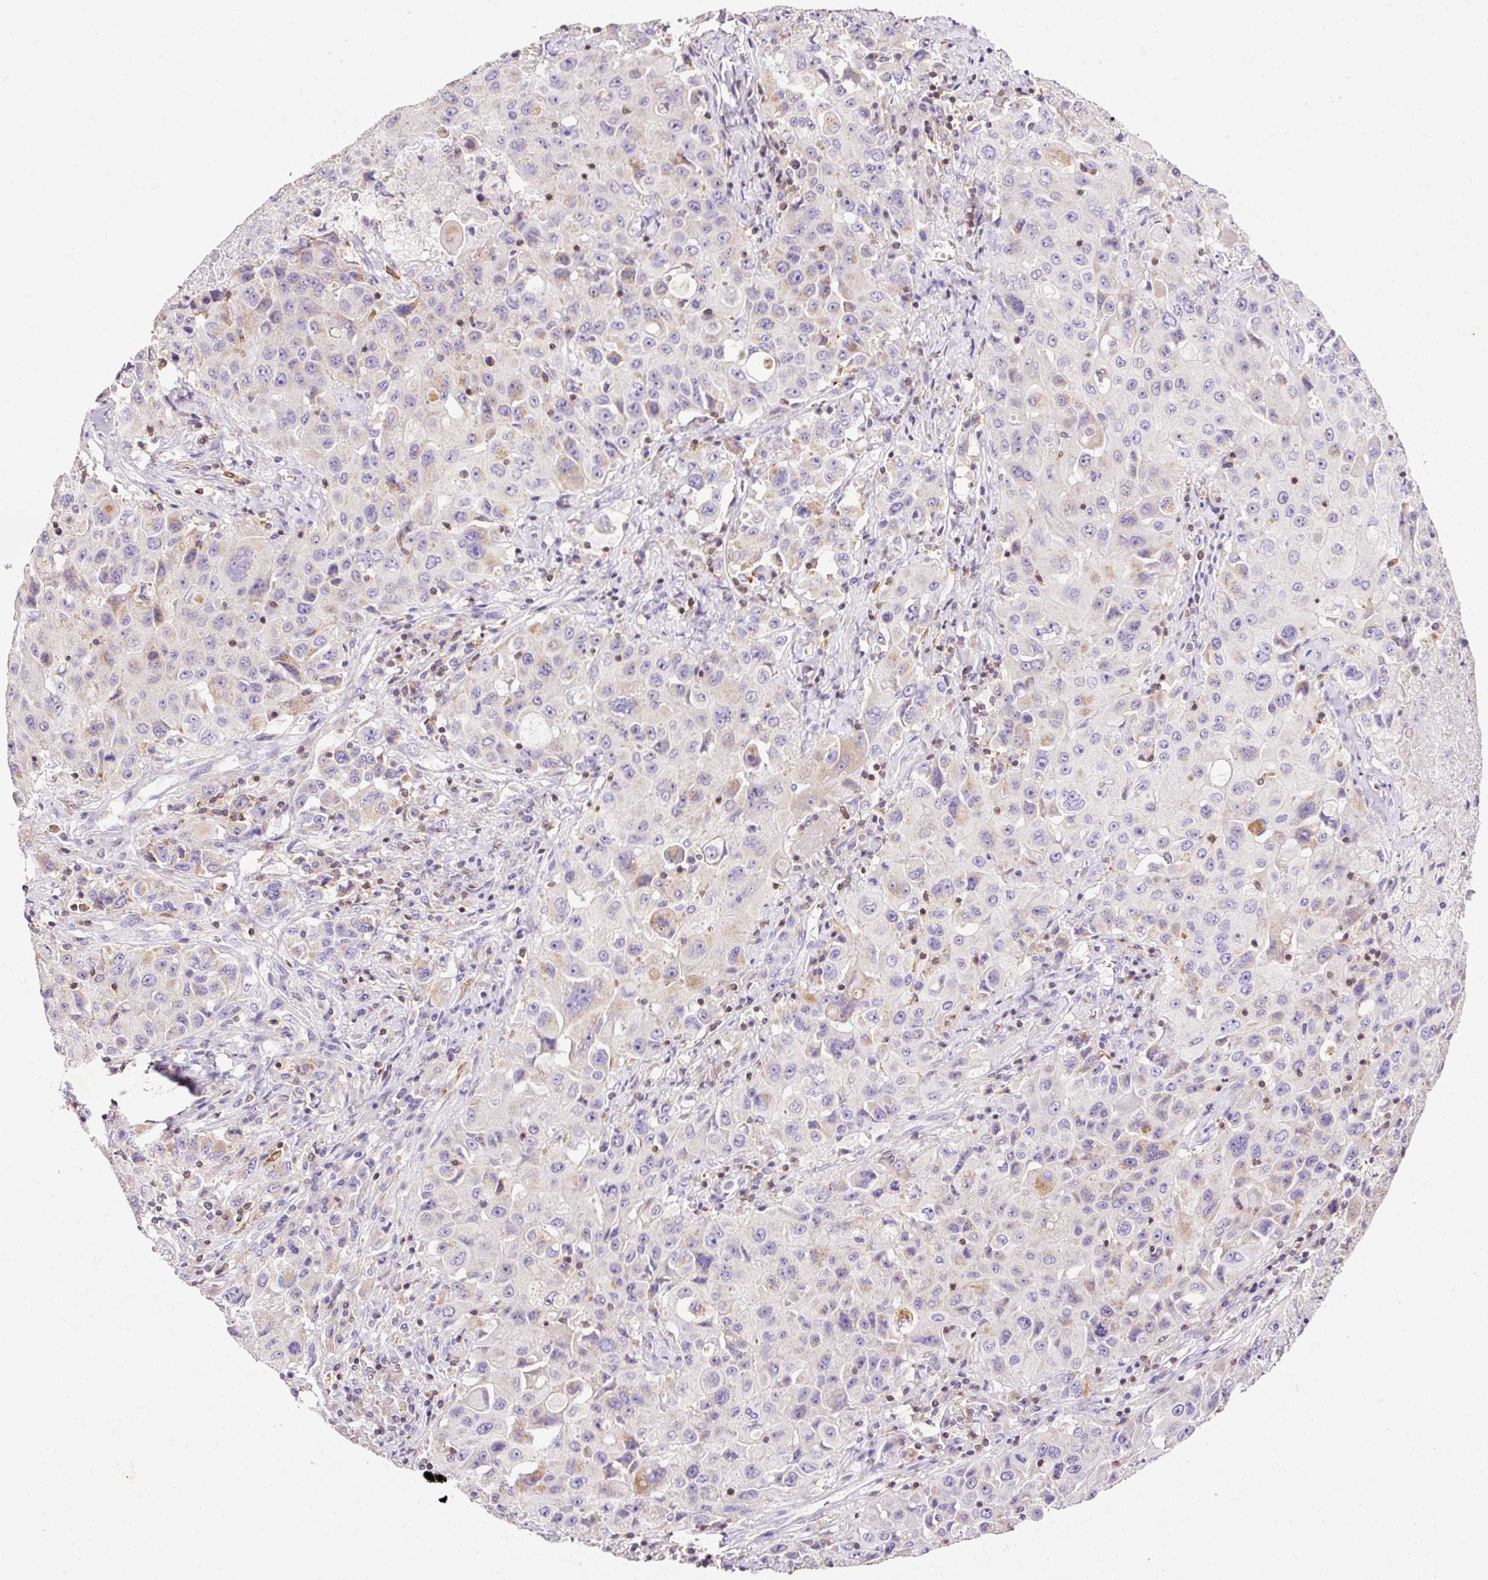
{"staining": {"intensity": "weak", "quantity": "<25%", "location": "cytoplasmic/membranous"}, "tissue": "lung cancer", "cell_type": "Tumor cells", "image_type": "cancer", "snomed": [{"axis": "morphology", "description": "Squamous cell carcinoma, NOS"}, {"axis": "topography", "description": "Lung"}], "caption": "Tumor cells are negative for brown protein staining in lung squamous cell carcinoma. (Stains: DAB (3,3'-diaminobenzidine) IHC with hematoxylin counter stain, Microscopy: brightfield microscopy at high magnification).", "gene": "IMMT", "patient": {"sex": "male", "age": 63}}